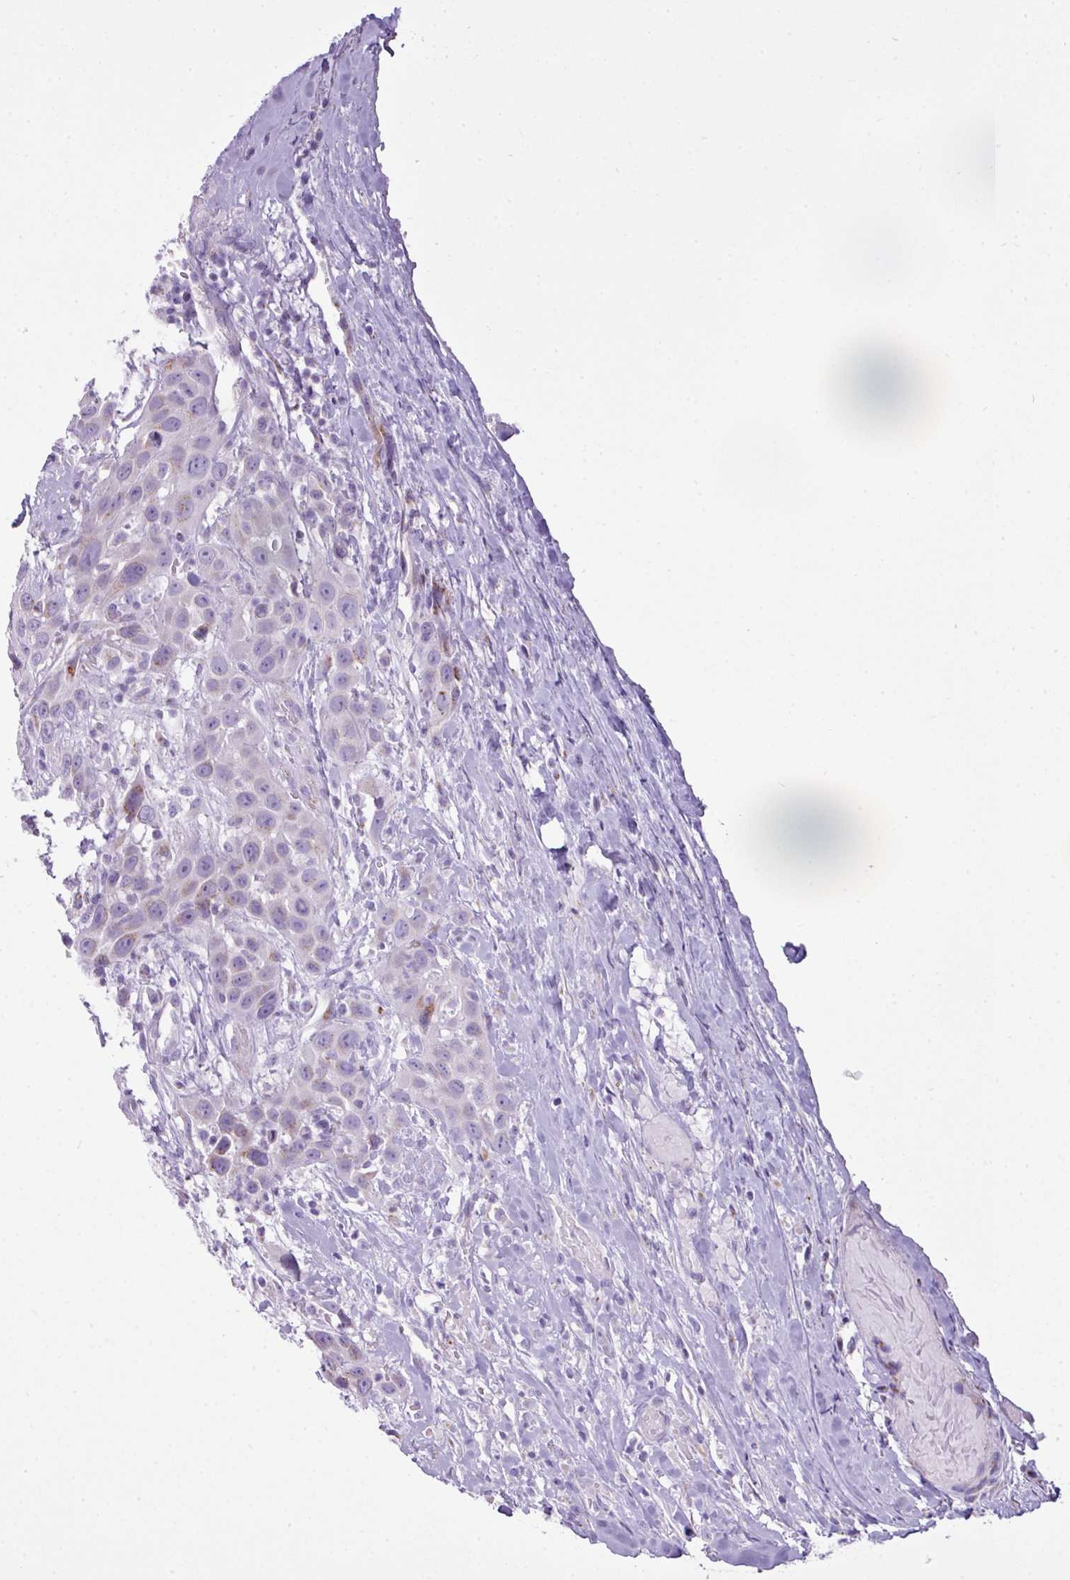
{"staining": {"intensity": "weak", "quantity": "<25%", "location": "cytoplasmic/membranous"}, "tissue": "head and neck cancer", "cell_type": "Tumor cells", "image_type": "cancer", "snomed": [{"axis": "morphology", "description": "Squamous cell carcinoma, NOS"}, {"axis": "topography", "description": "Head-Neck"}], "caption": "The photomicrograph shows no significant positivity in tumor cells of head and neck cancer (squamous cell carcinoma).", "gene": "FAM43A", "patient": {"sex": "male", "age": 81}}